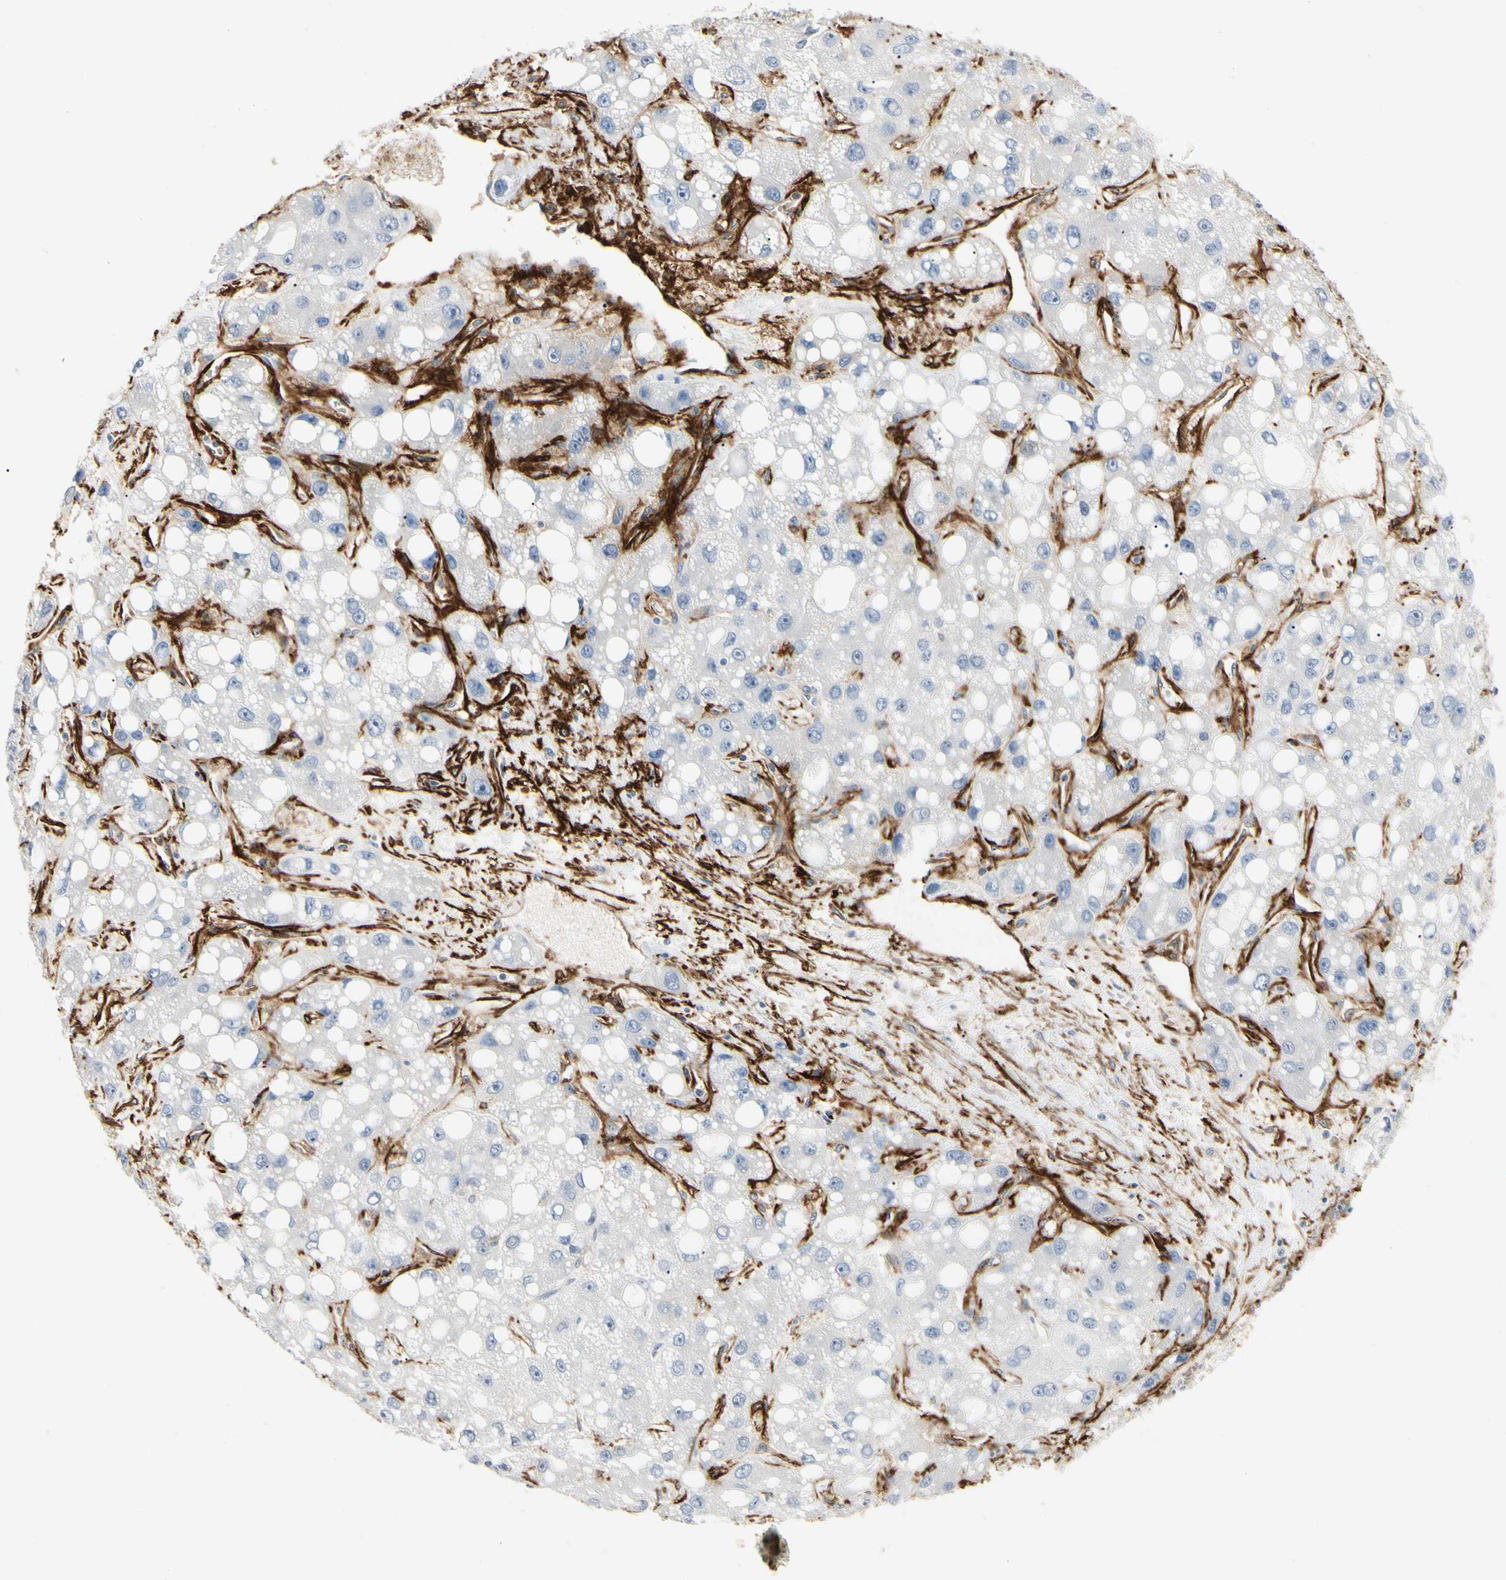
{"staining": {"intensity": "negative", "quantity": "none", "location": "none"}, "tissue": "liver cancer", "cell_type": "Tumor cells", "image_type": "cancer", "snomed": [{"axis": "morphology", "description": "Carcinoma, Hepatocellular, NOS"}, {"axis": "topography", "description": "Liver"}], "caption": "Tumor cells are negative for brown protein staining in liver cancer (hepatocellular carcinoma).", "gene": "GGT5", "patient": {"sex": "male", "age": 55}}